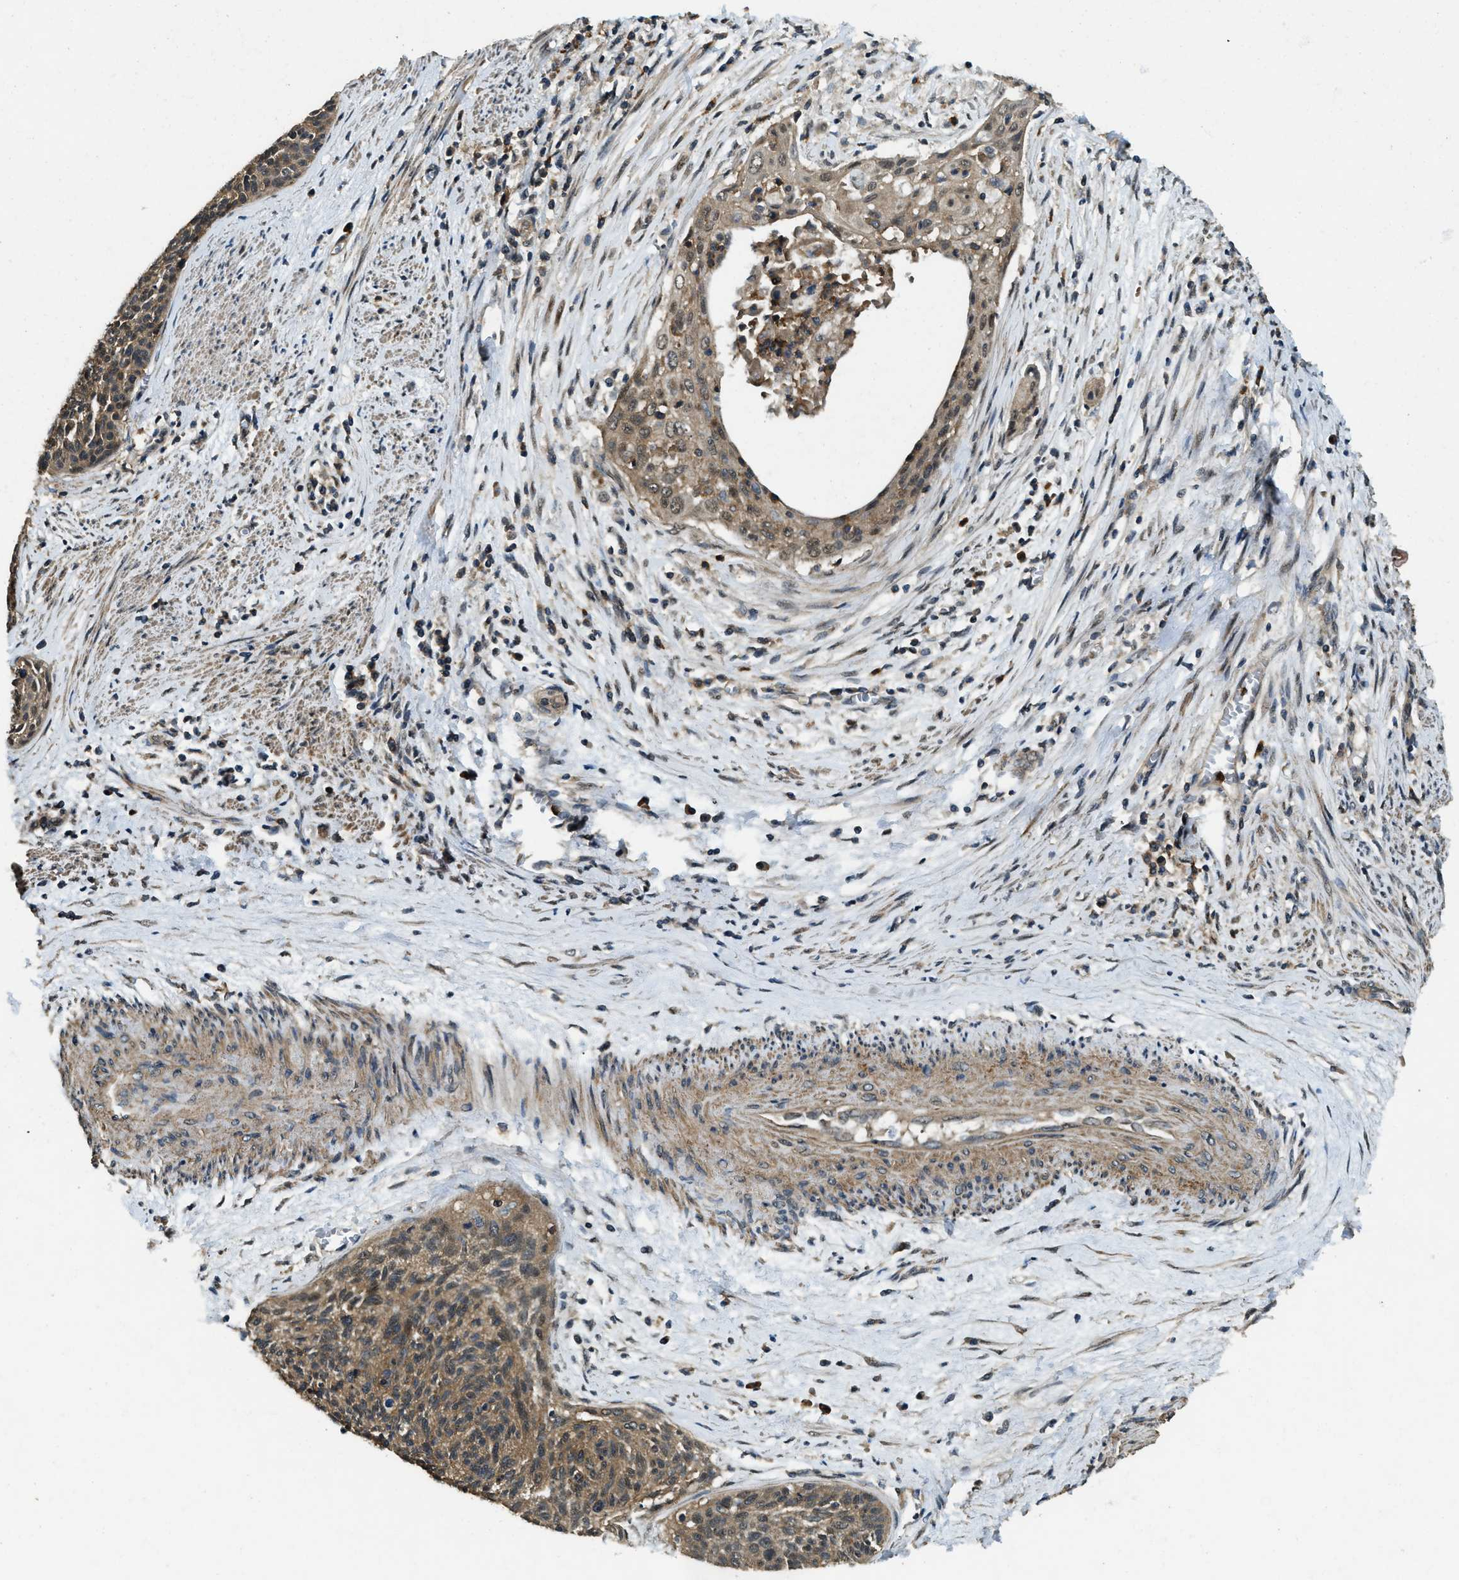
{"staining": {"intensity": "moderate", "quantity": ">75%", "location": "cytoplasmic/membranous"}, "tissue": "cervical cancer", "cell_type": "Tumor cells", "image_type": "cancer", "snomed": [{"axis": "morphology", "description": "Squamous cell carcinoma, NOS"}, {"axis": "topography", "description": "Cervix"}], "caption": "The micrograph shows a brown stain indicating the presence of a protein in the cytoplasmic/membranous of tumor cells in cervical cancer. (DAB IHC with brightfield microscopy, high magnification).", "gene": "ATP8B1", "patient": {"sex": "female", "age": 55}}